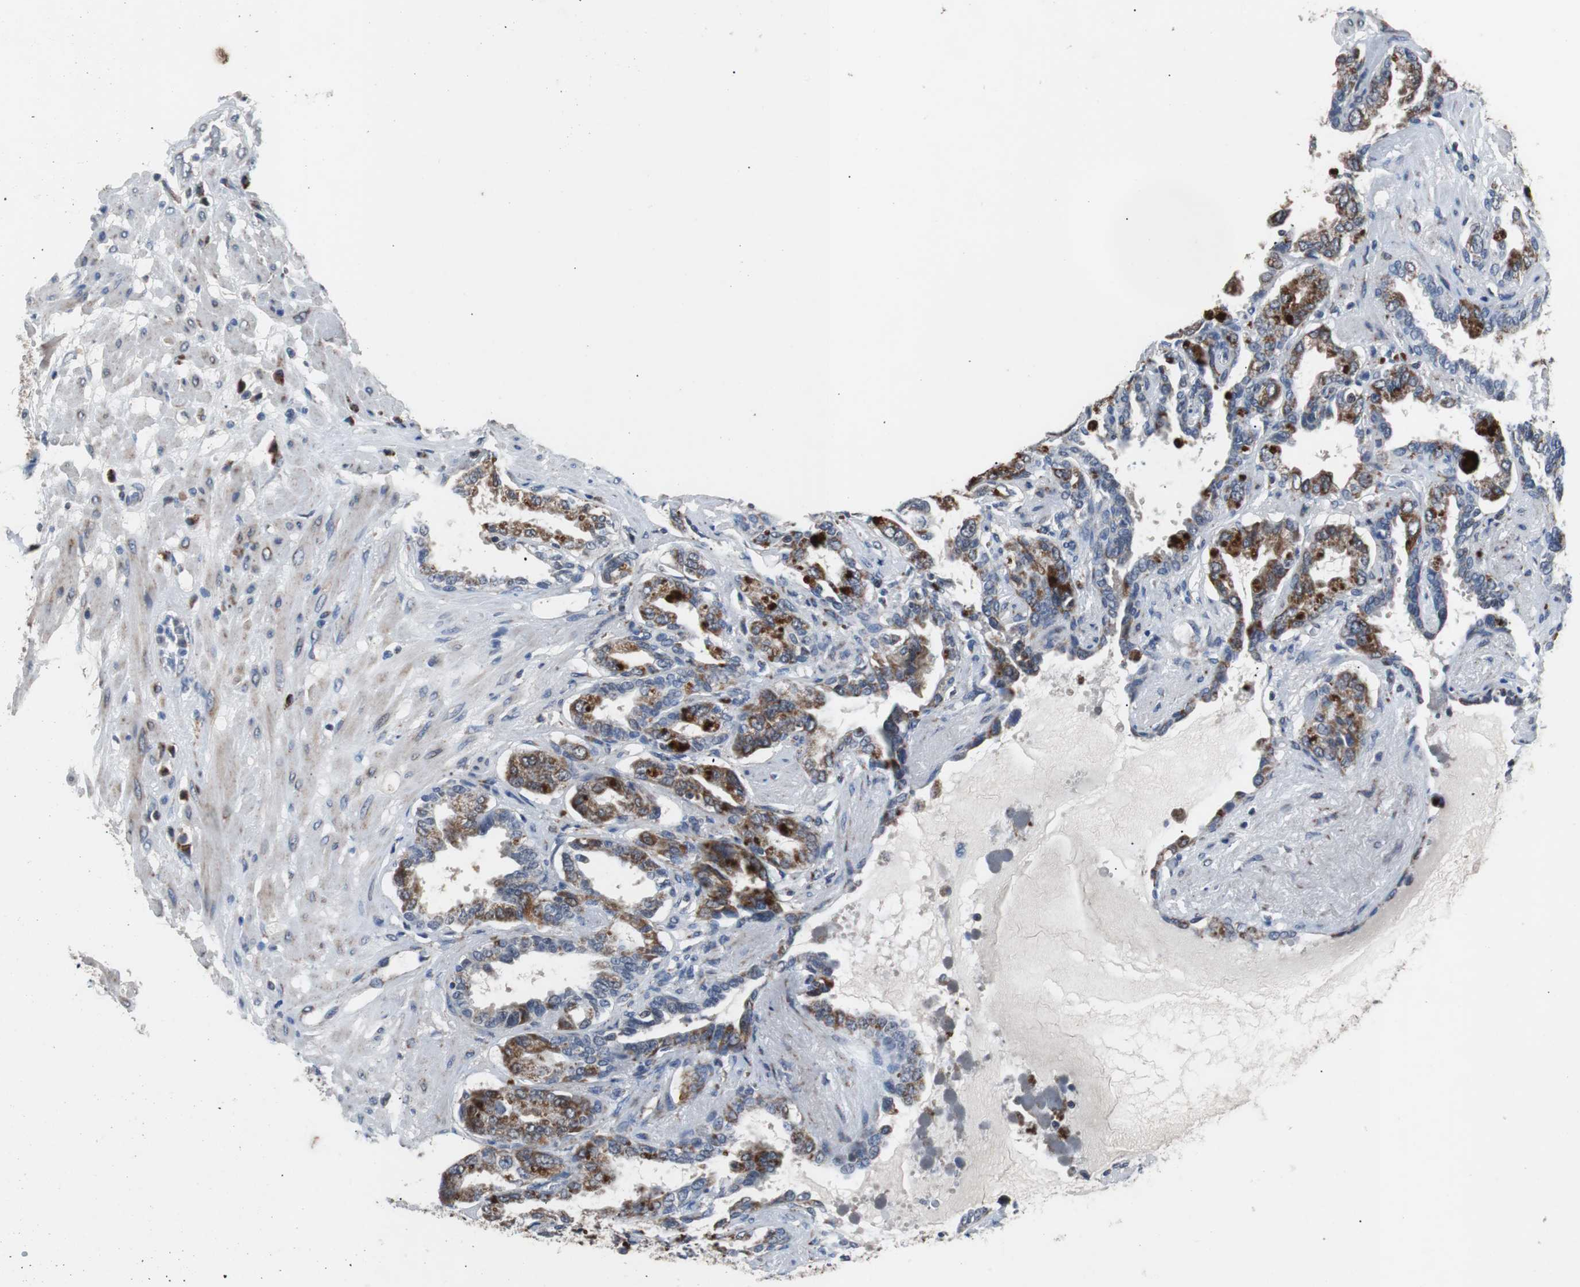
{"staining": {"intensity": "strong", "quantity": ">75%", "location": "cytoplasmic/membranous"}, "tissue": "seminal vesicle", "cell_type": "Glandular cells", "image_type": "normal", "snomed": [{"axis": "morphology", "description": "Normal tissue, NOS"}, {"axis": "topography", "description": "Seminal veicle"}], "caption": "Protein staining of normal seminal vesicle exhibits strong cytoplasmic/membranous positivity in approximately >75% of glandular cells. Nuclei are stained in blue.", "gene": "PITRM1", "patient": {"sex": "male", "age": 61}}